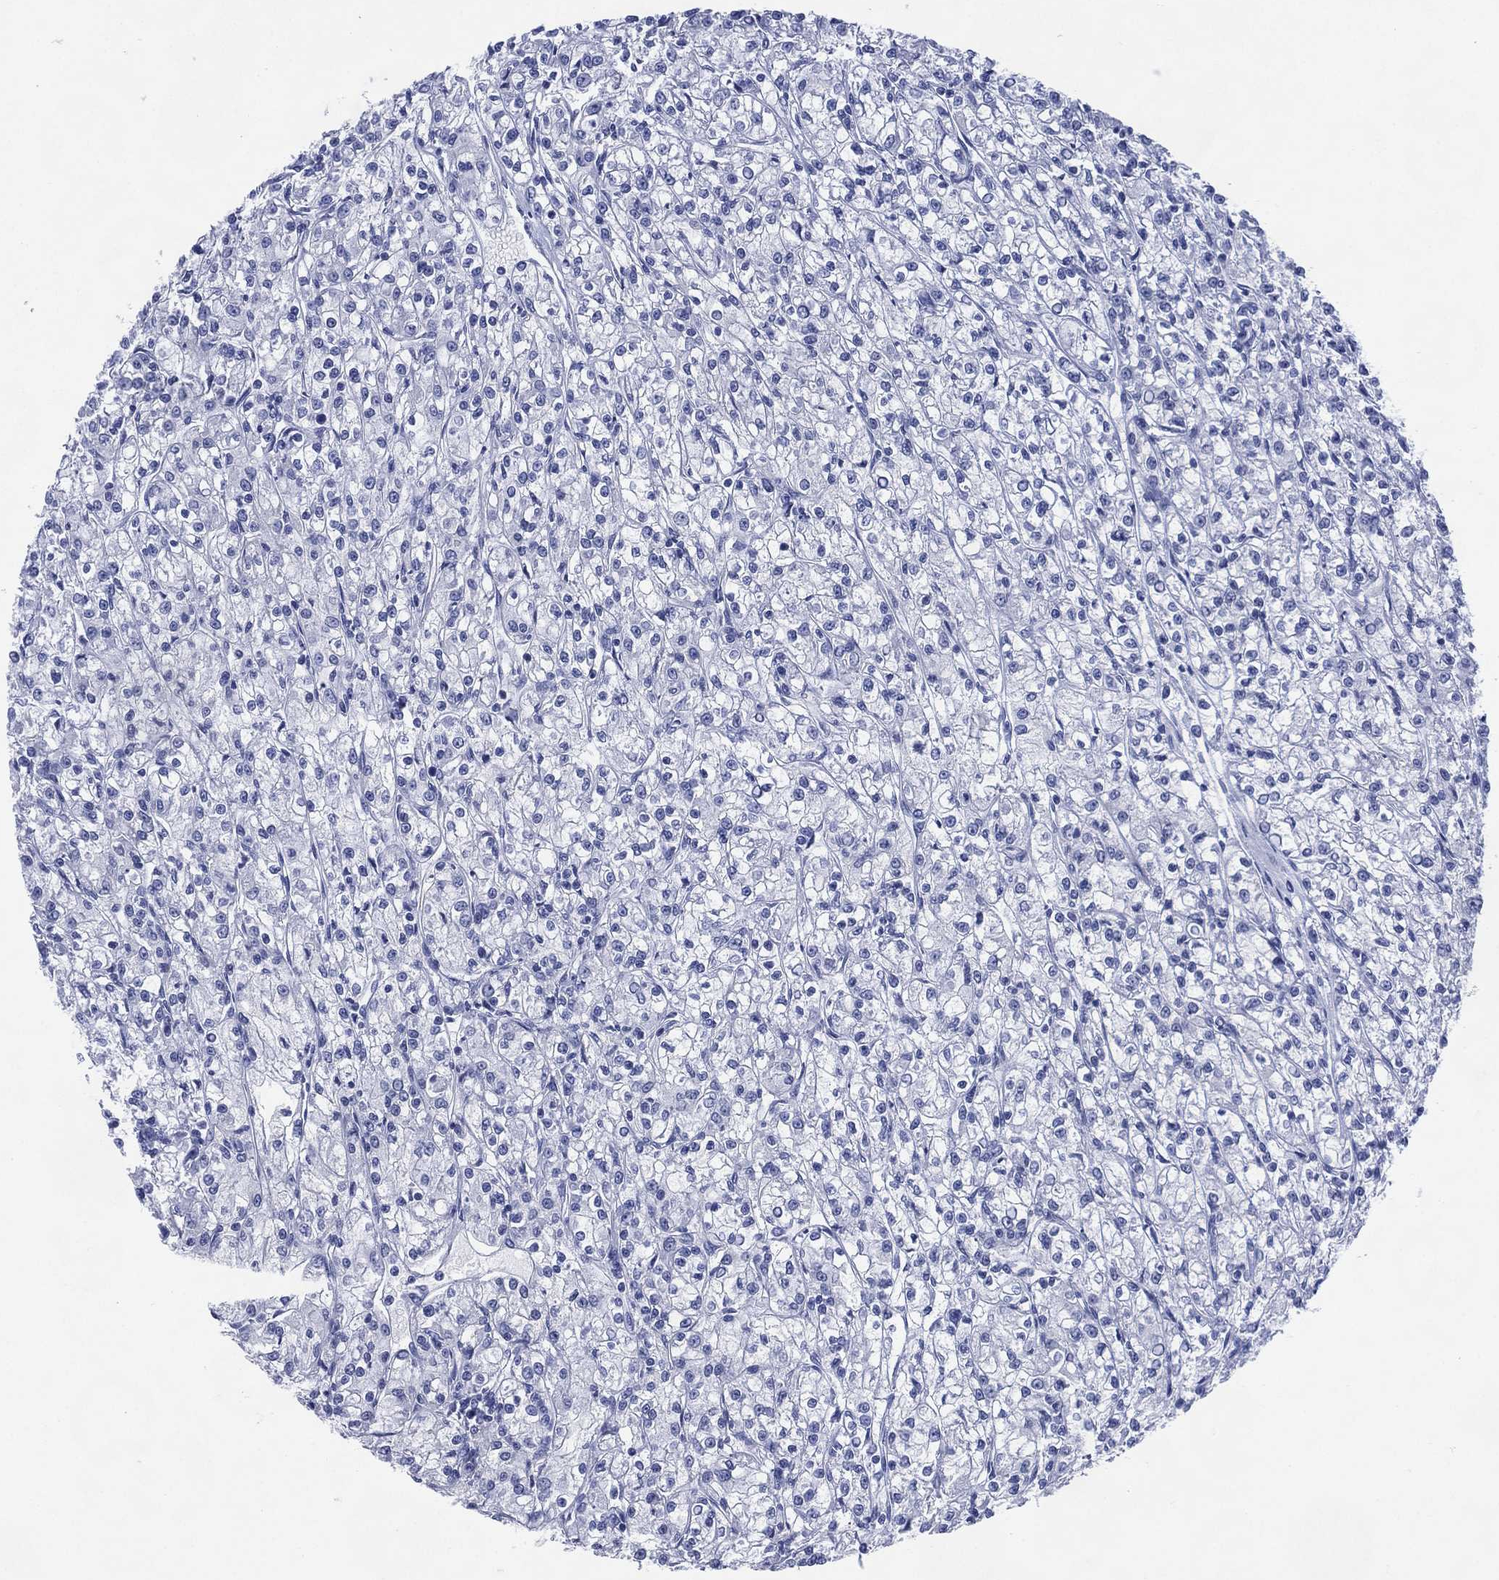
{"staining": {"intensity": "negative", "quantity": "none", "location": "none"}, "tissue": "renal cancer", "cell_type": "Tumor cells", "image_type": "cancer", "snomed": [{"axis": "morphology", "description": "Adenocarcinoma, NOS"}, {"axis": "topography", "description": "Kidney"}], "caption": "The IHC histopathology image has no significant expression in tumor cells of adenocarcinoma (renal) tissue.", "gene": "TMEM247", "patient": {"sex": "female", "age": 59}}